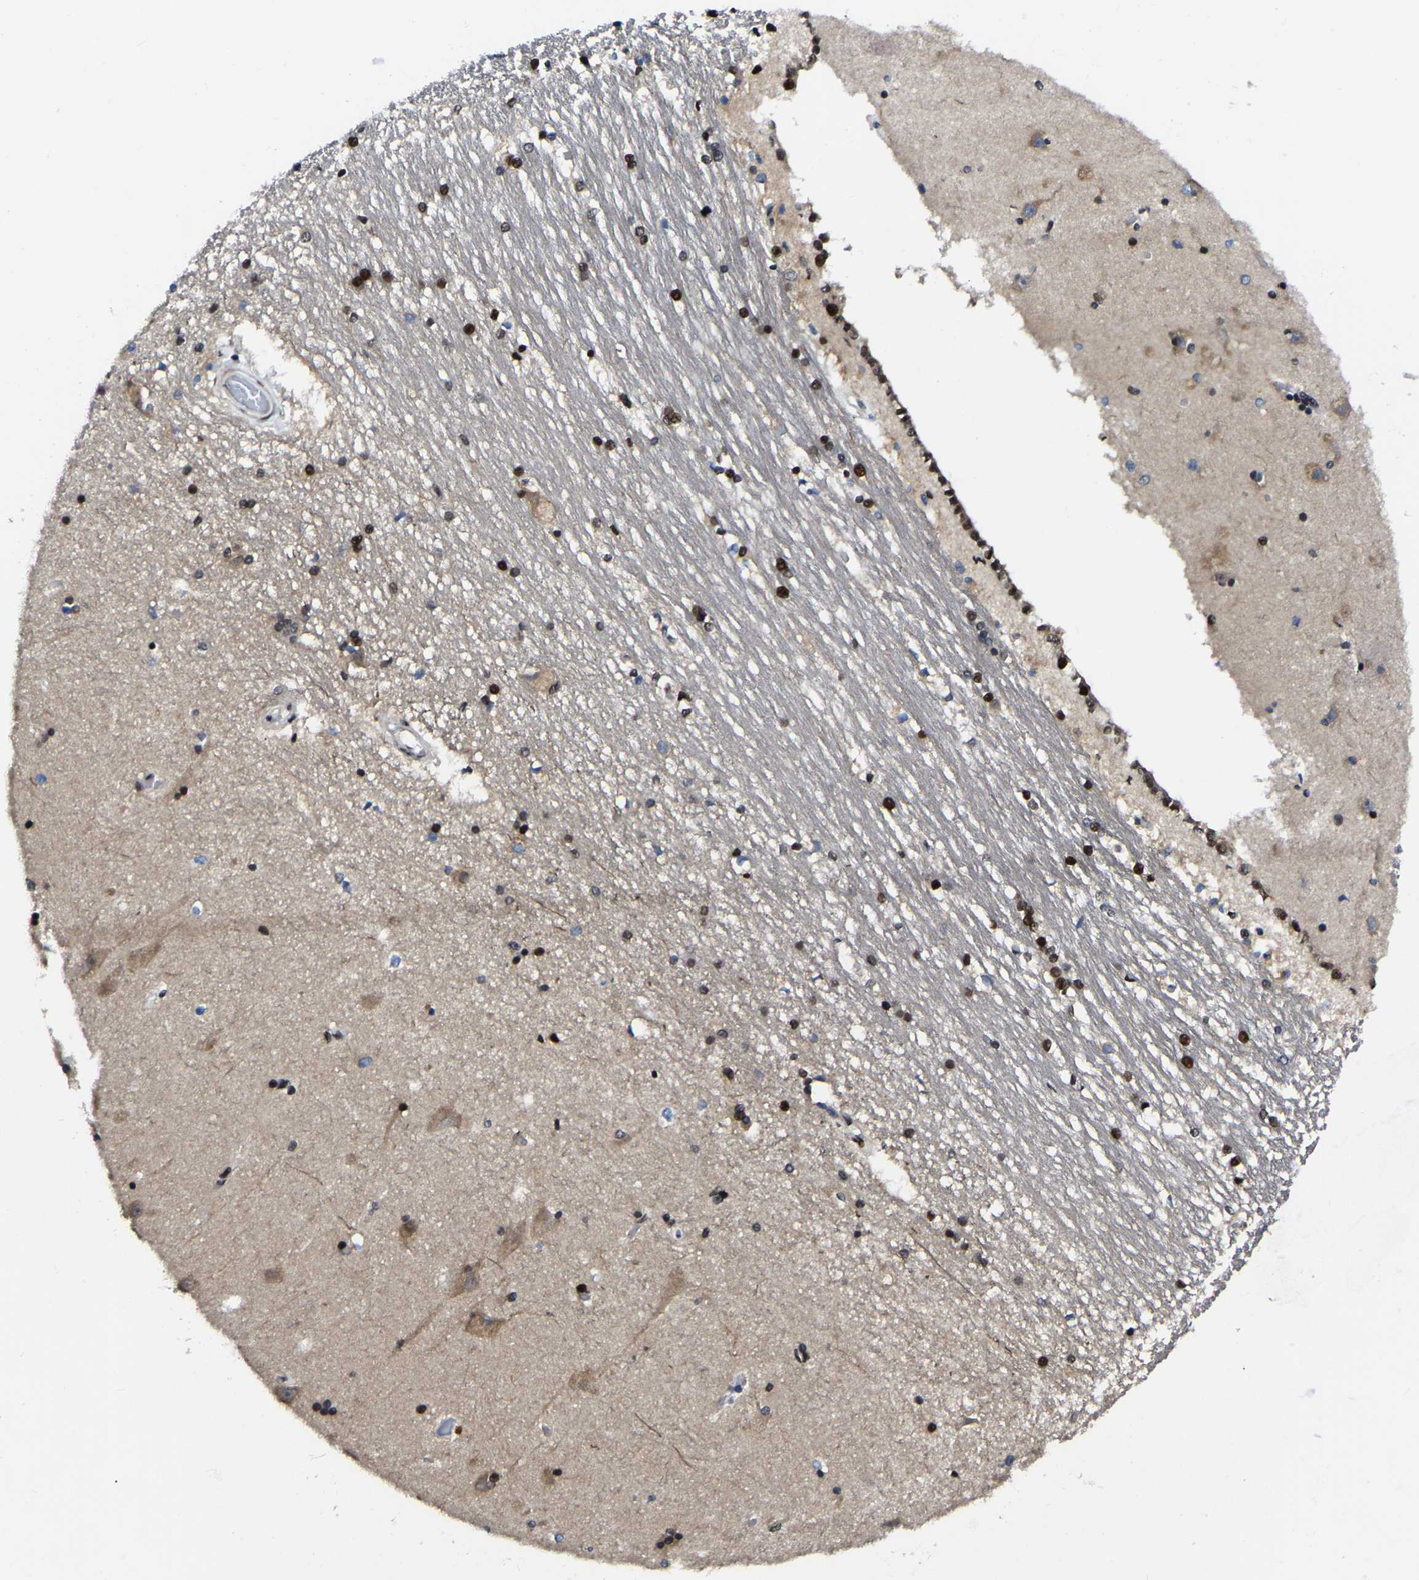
{"staining": {"intensity": "strong", "quantity": "25%-75%", "location": "nuclear"}, "tissue": "hippocampus", "cell_type": "Glial cells", "image_type": "normal", "snomed": [{"axis": "morphology", "description": "Normal tissue, NOS"}, {"axis": "topography", "description": "Hippocampus"}], "caption": "This is an image of IHC staining of benign hippocampus, which shows strong expression in the nuclear of glial cells.", "gene": "TRIM35", "patient": {"sex": "male", "age": 45}}